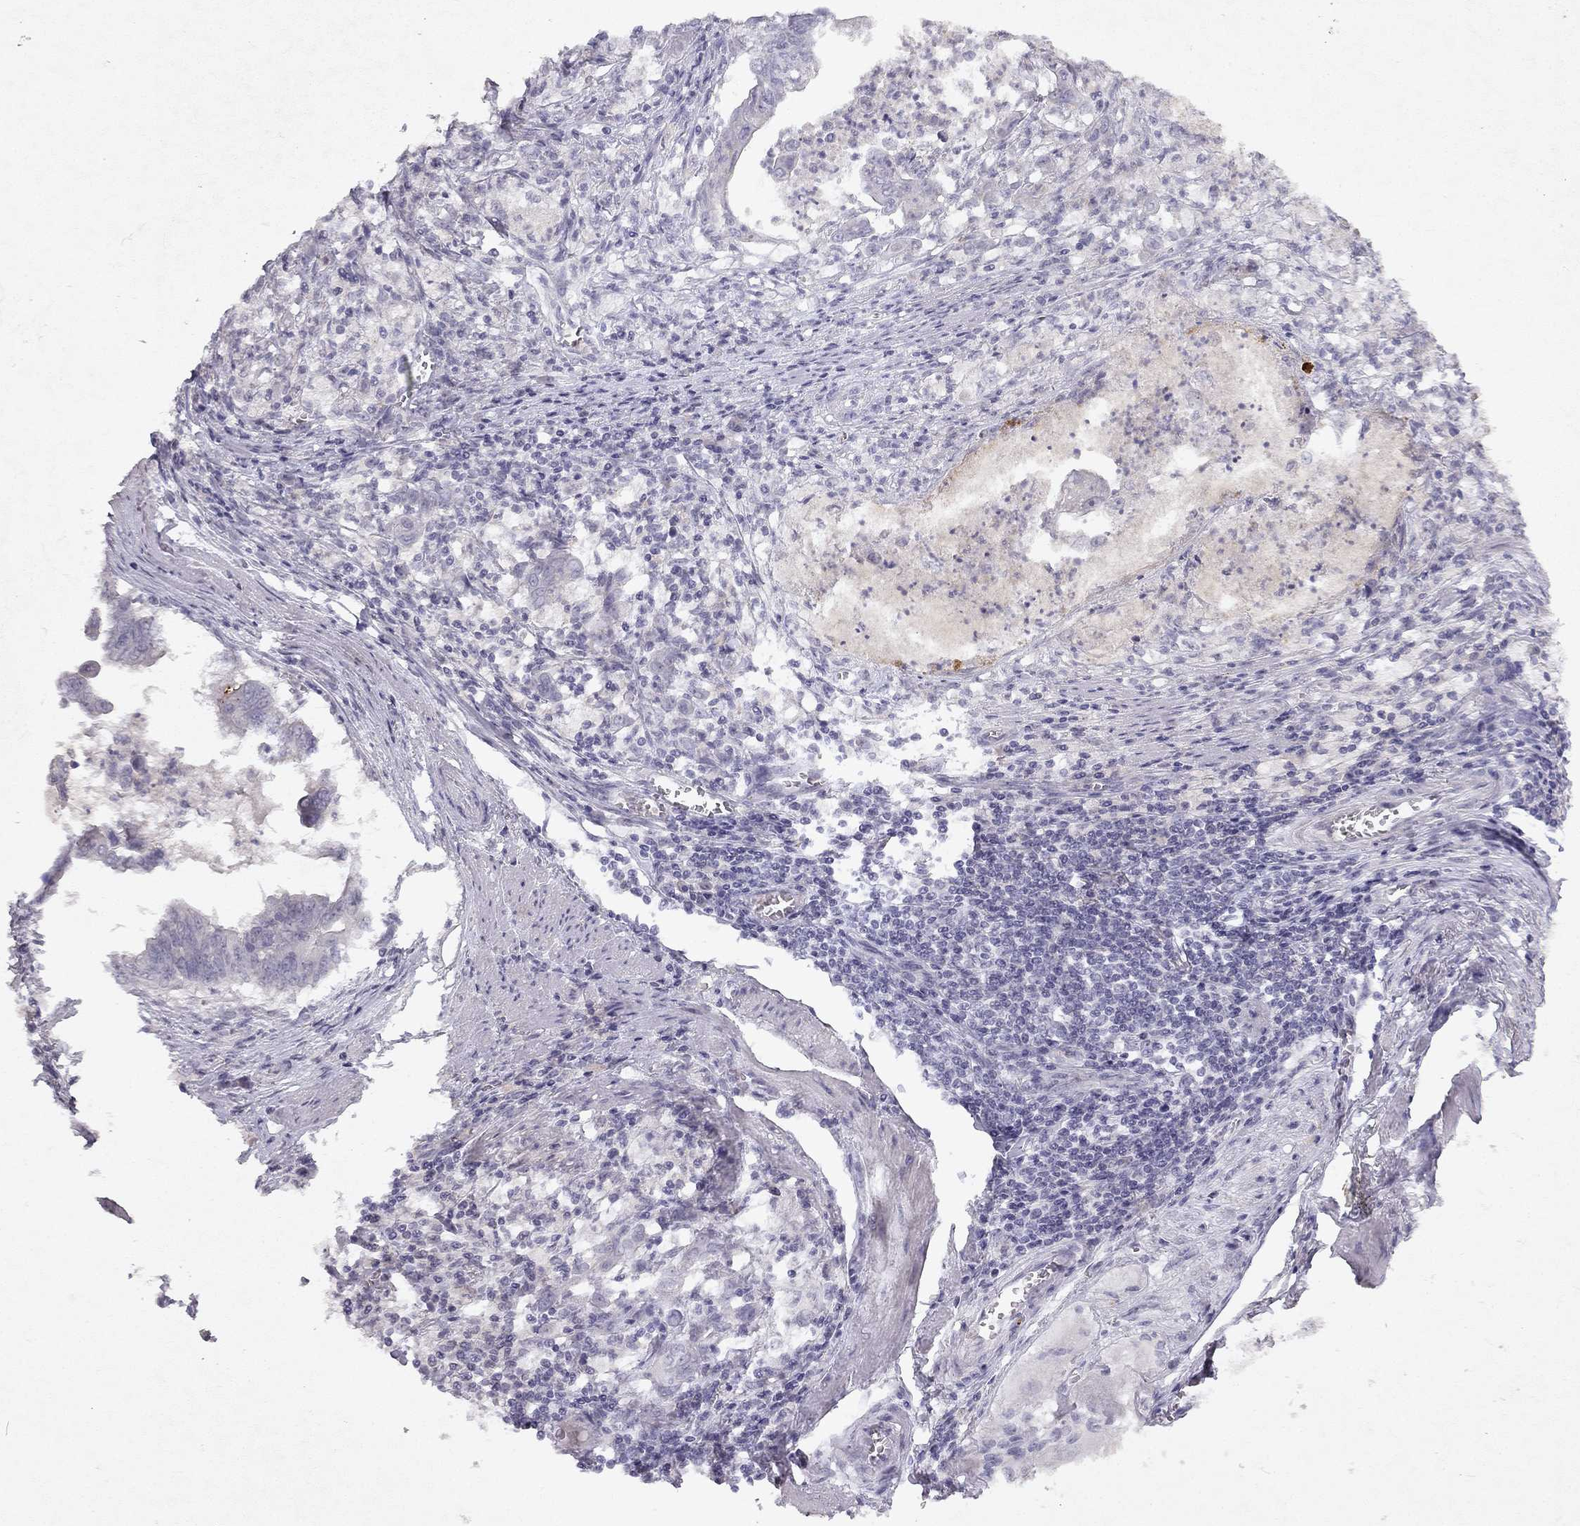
{"staining": {"intensity": "negative", "quantity": "none", "location": "none"}, "tissue": "stomach cancer", "cell_type": "Tumor cells", "image_type": "cancer", "snomed": [{"axis": "morphology", "description": "Adenocarcinoma, NOS"}, {"axis": "topography", "description": "Stomach, upper"}], "caption": "Tumor cells show no significant protein expression in adenocarcinoma (stomach). (DAB immunohistochemistry, high magnification).", "gene": "SLC6A4", "patient": {"sex": "male", "age": 80}}